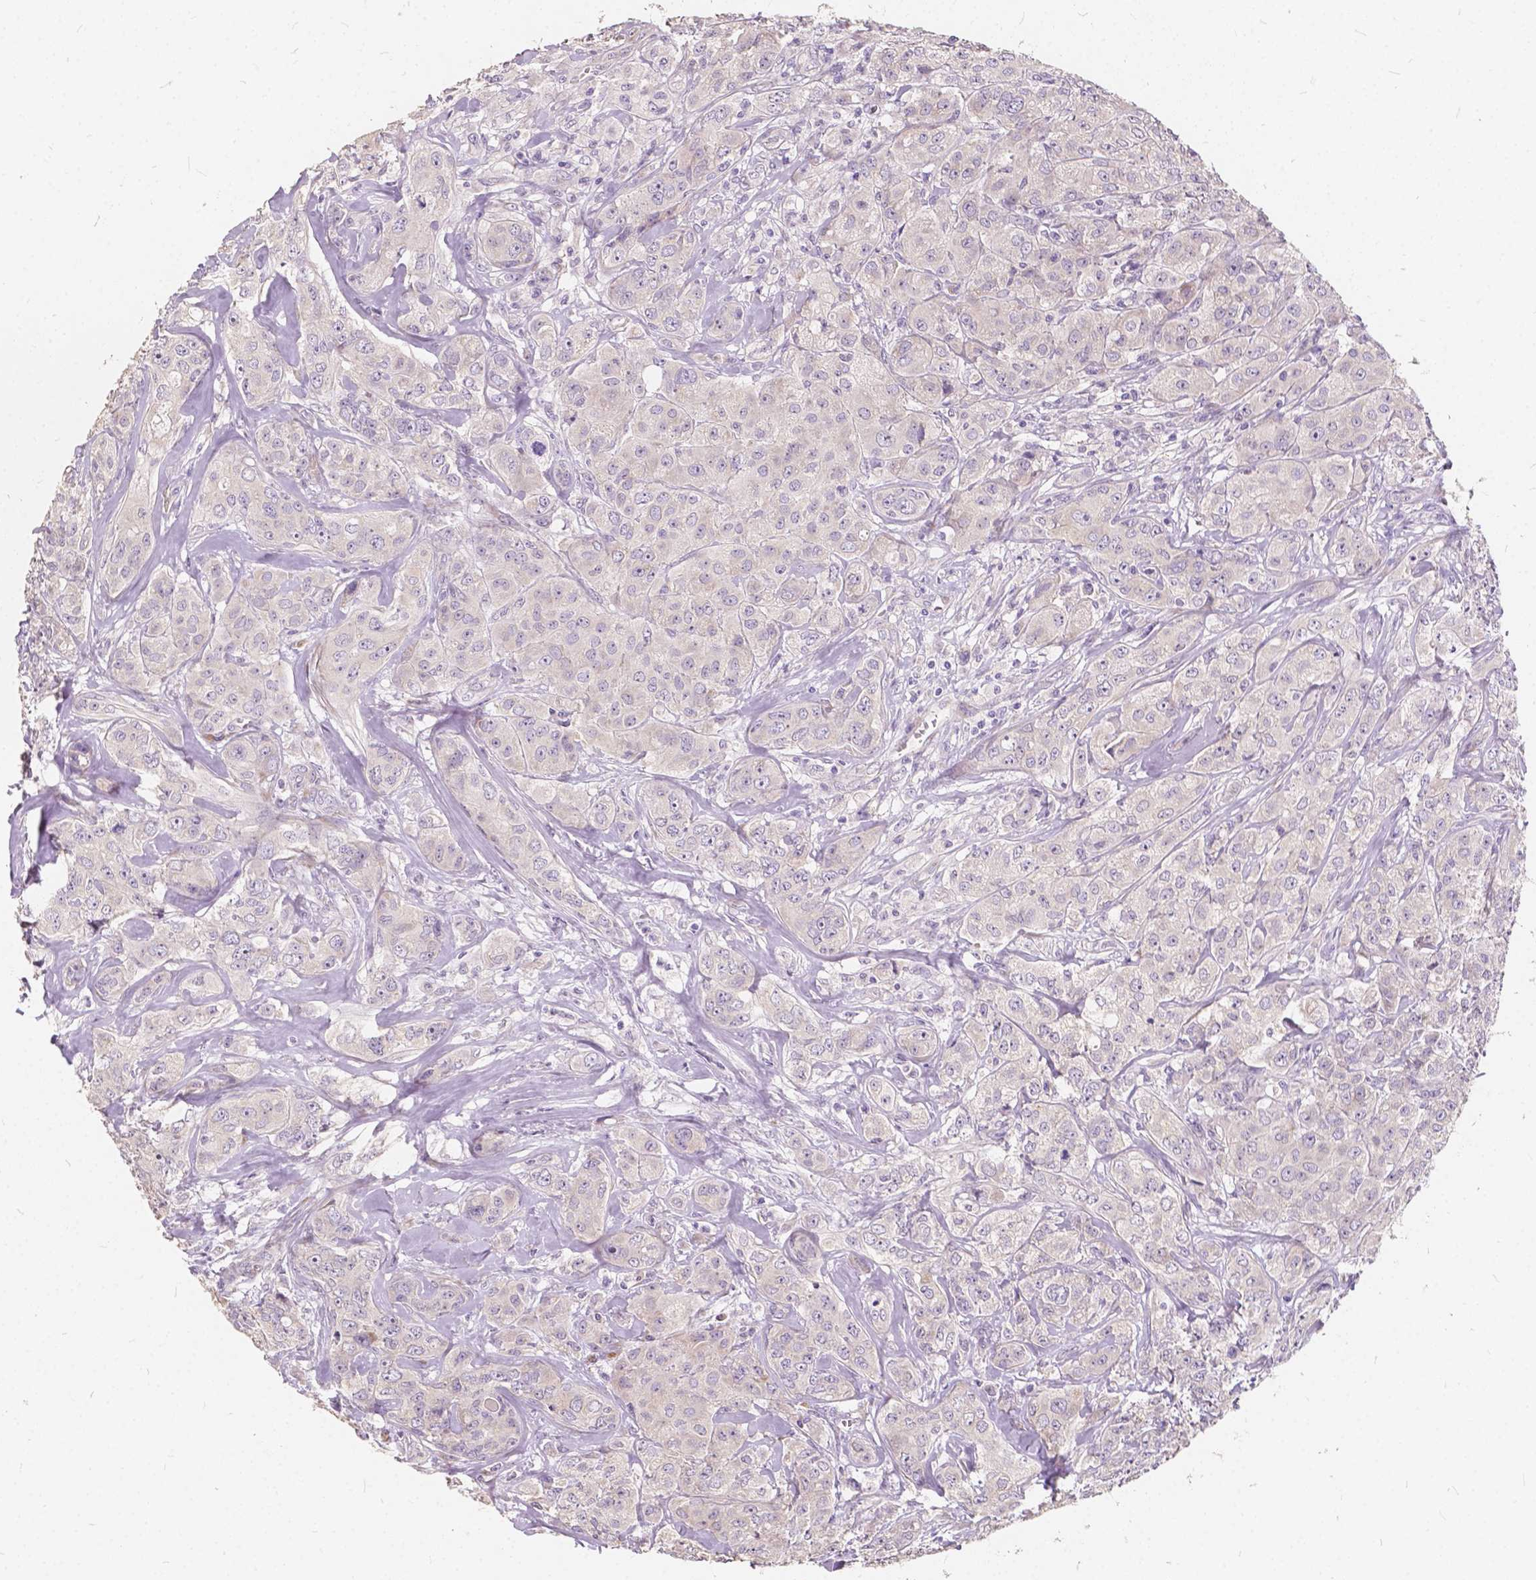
{"staining": {"intensity": "negative", "quantity": "none", "location": "none"}, "tissue": "breast cancer", "cell_type": "Tumor cells", "image_type": "cancer", "snomed": [{"axis": "morphology", "description": "Duct carcinoma"}, {"axis": "topography", "description": "Breast"}], "caption": "This micrograph is of breast infiltrating ductal carcinoma stained with immunohistochemistry (IHC) to label a protein in brown with the nuclei are counter-stained blue. There is no staining in tumor cells.", "gene": "SLC7A8", "patient": {"sex": "female", "age": 43}}